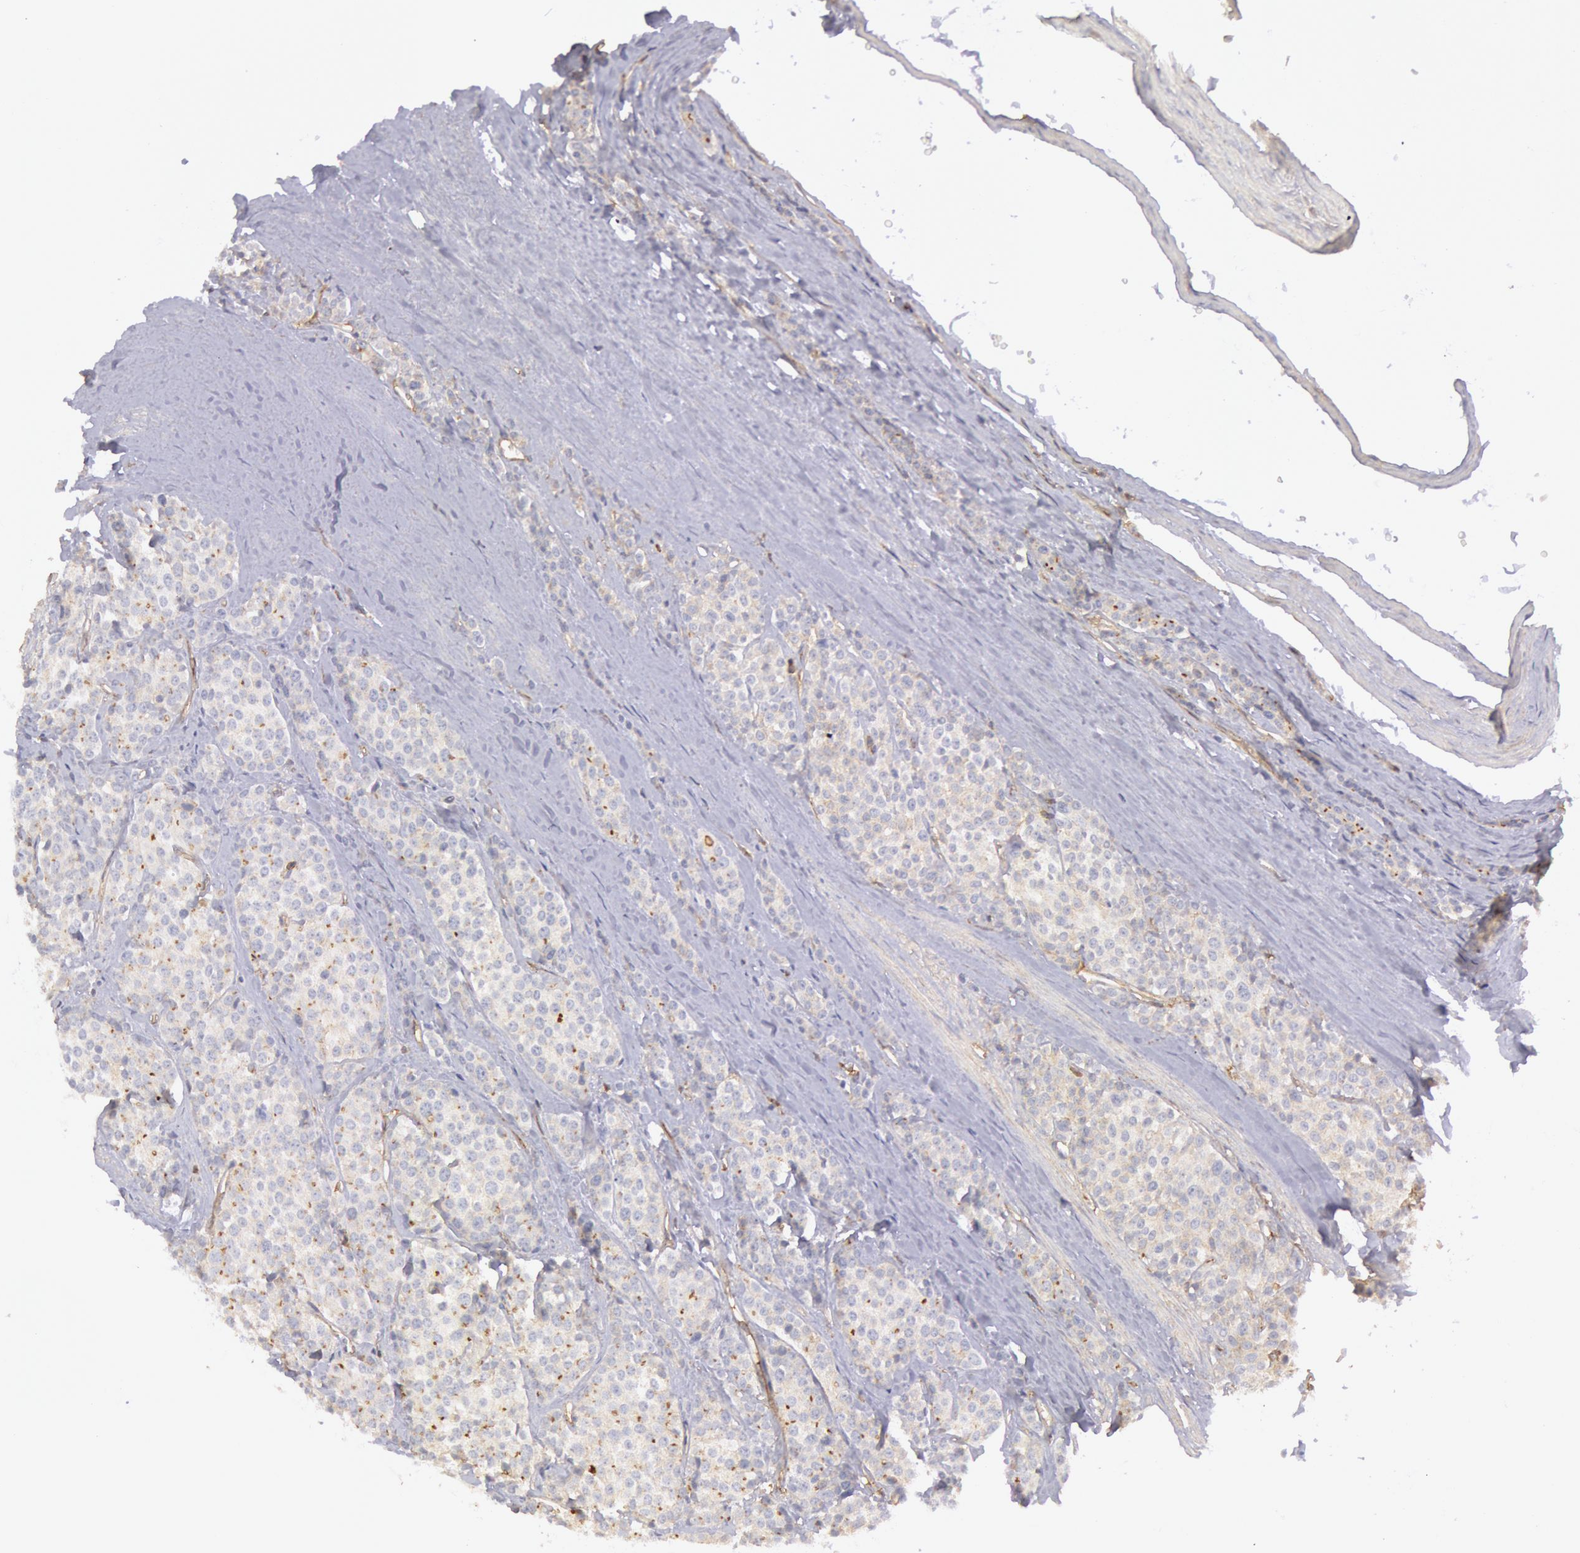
{"staining": {"intensity": "weak", "quantity": "<25%", "location": "cytoplasmic/membranous"}, "tissue": "carcinoid", "cell_type": "Tumor cells", "image_type": "cancer", "snomed": [{"axis": "morphology", "description": "Carcinoid, malignant, NOS"}, {"axis": "topography", "description": "Small intestine"}], "caption": "There is no significant positivity in tumor cells of carcinoid.", "gene": "SNAP23", "patient": {"sex": "male", "age": 60}}